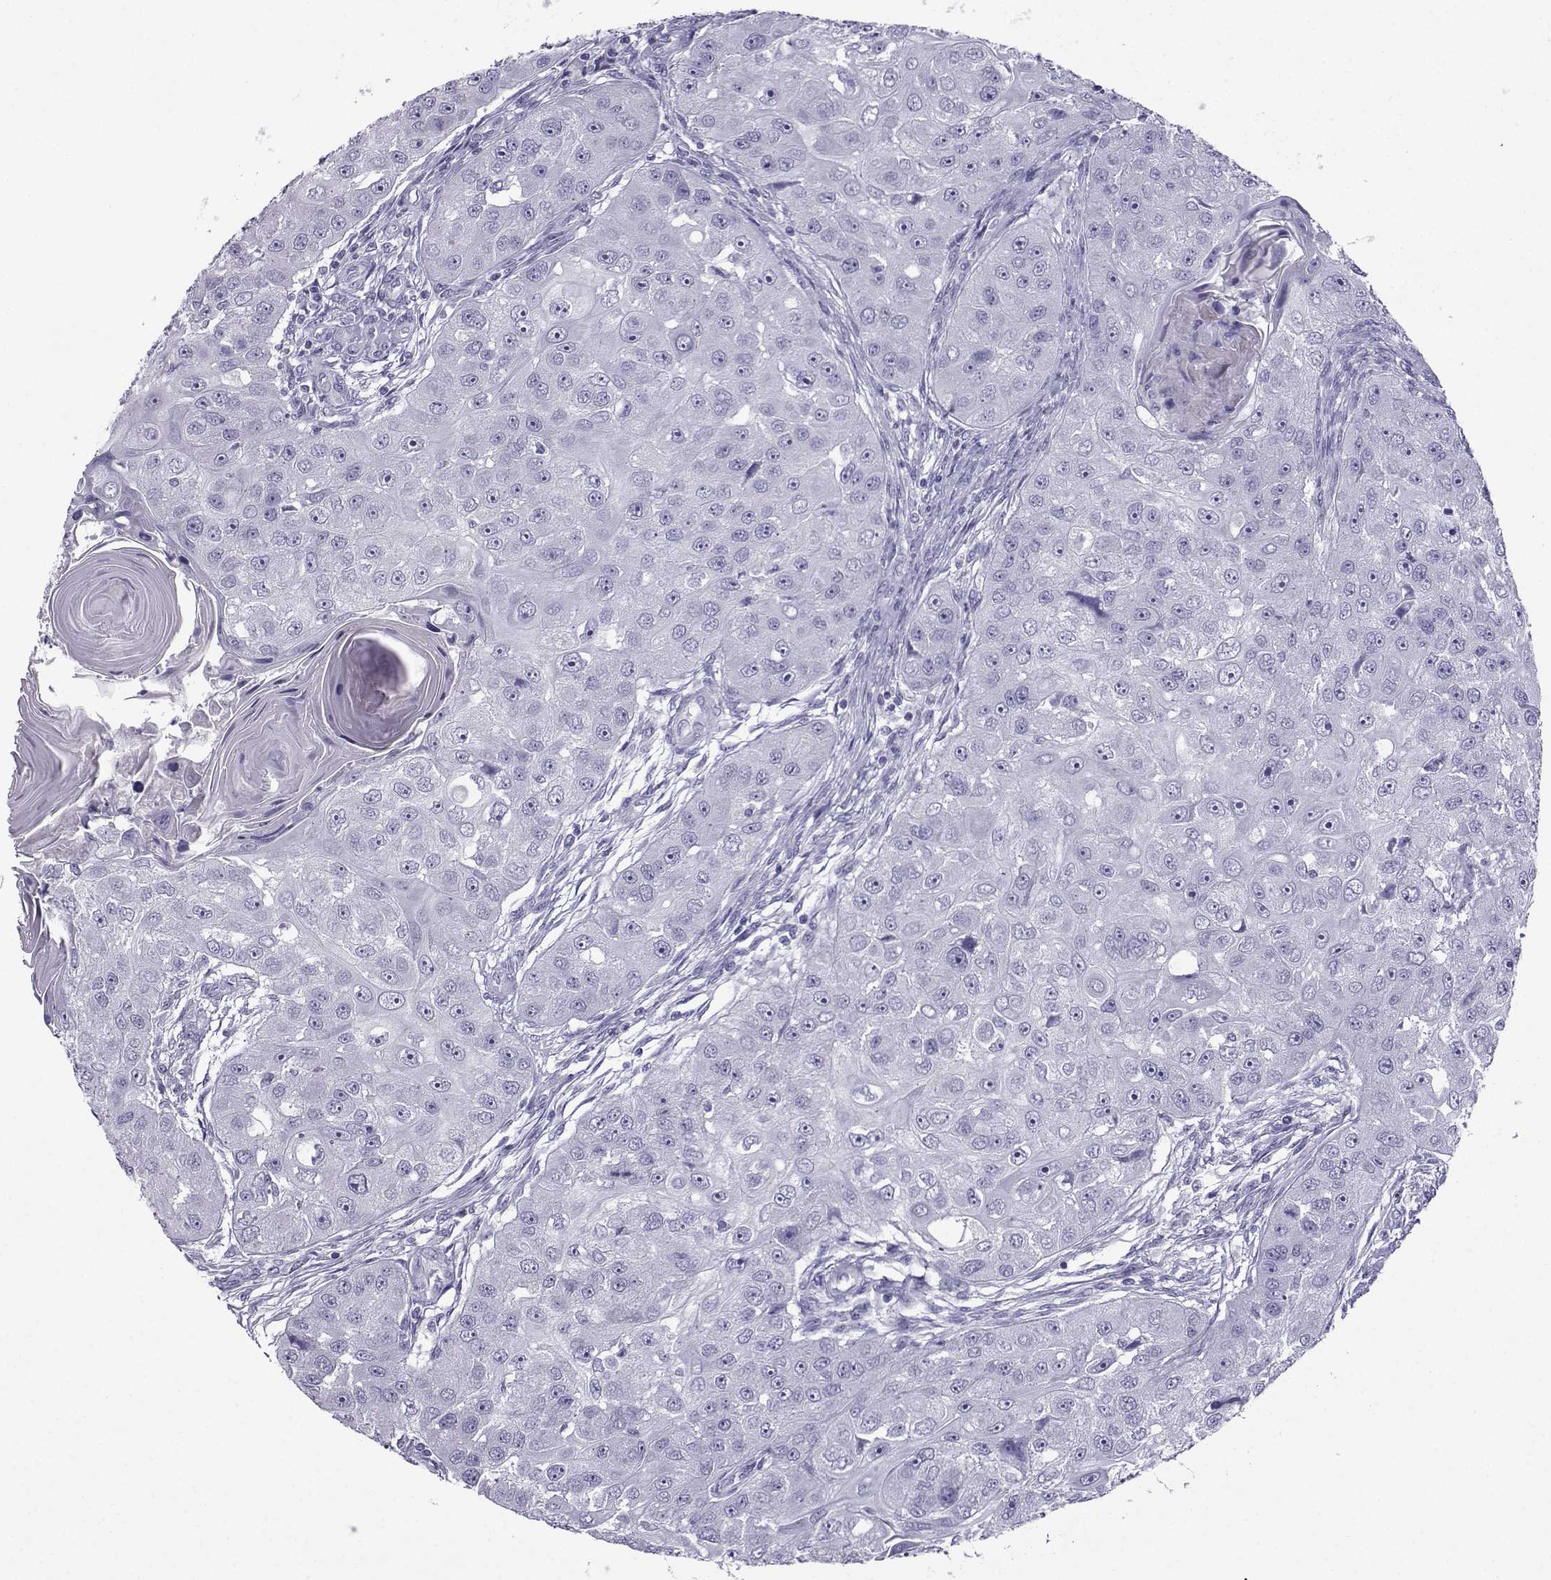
{"staining": {"intensity": "negative", "quantity": "none", "location": "none"}, "tissue": "head and neck cancer", "cell_type": "Tumor cells", "image_type": "cancer", "snomed": [{"axis": "morphology", "description": "Squamous cell carcinoma, NOS"}, {"axis": "topography", "description": "Head-Neck"}], "caption": "Micrograph shows no protein positivity in tumor cells of head and neck cancer tissue.", "gene": "CRYBB1", "patient": {"sex": "male", "age": 51}}